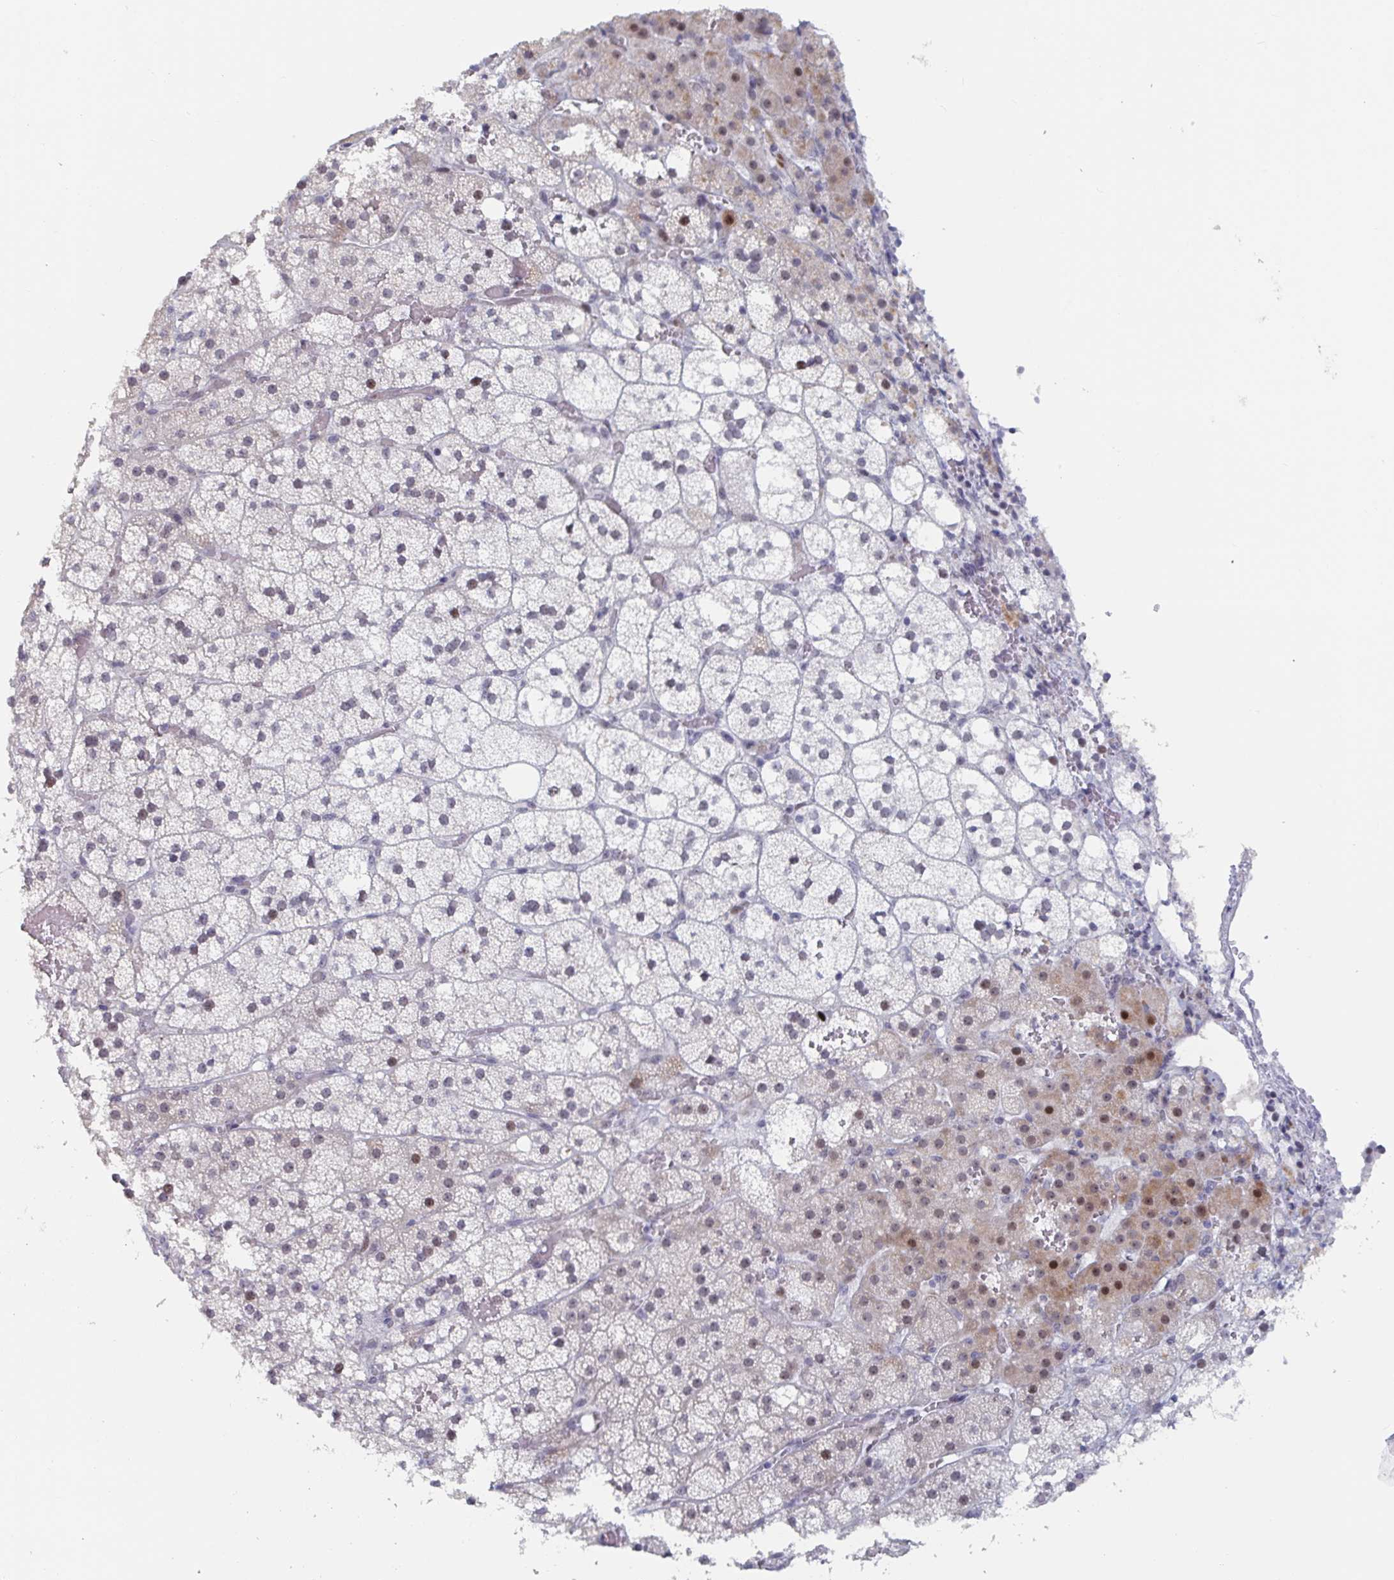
{"staining": {"intensity": "moderate", "quantity": "<25%", "location": "cytoplasmic/membranous,nuclear"}, "tissue": "adrenal gland", "cell_type": "Glandular cells", "image_type": "normal", "snomed": [{"axis": "morphology", "description": "Normal tissue, NOS"}, {"axis": "topography", "description": "Adrenal gland"}], "caption": "A histopathology image of human adrenal gland stained for a protein exhibits moderate cytoplasmic/membranous,nuclear brown staining in glandular cells. Nuclei are stained in blue.", "gene": "NR1H2", "patient": {"sex": "male", "age": 53}}